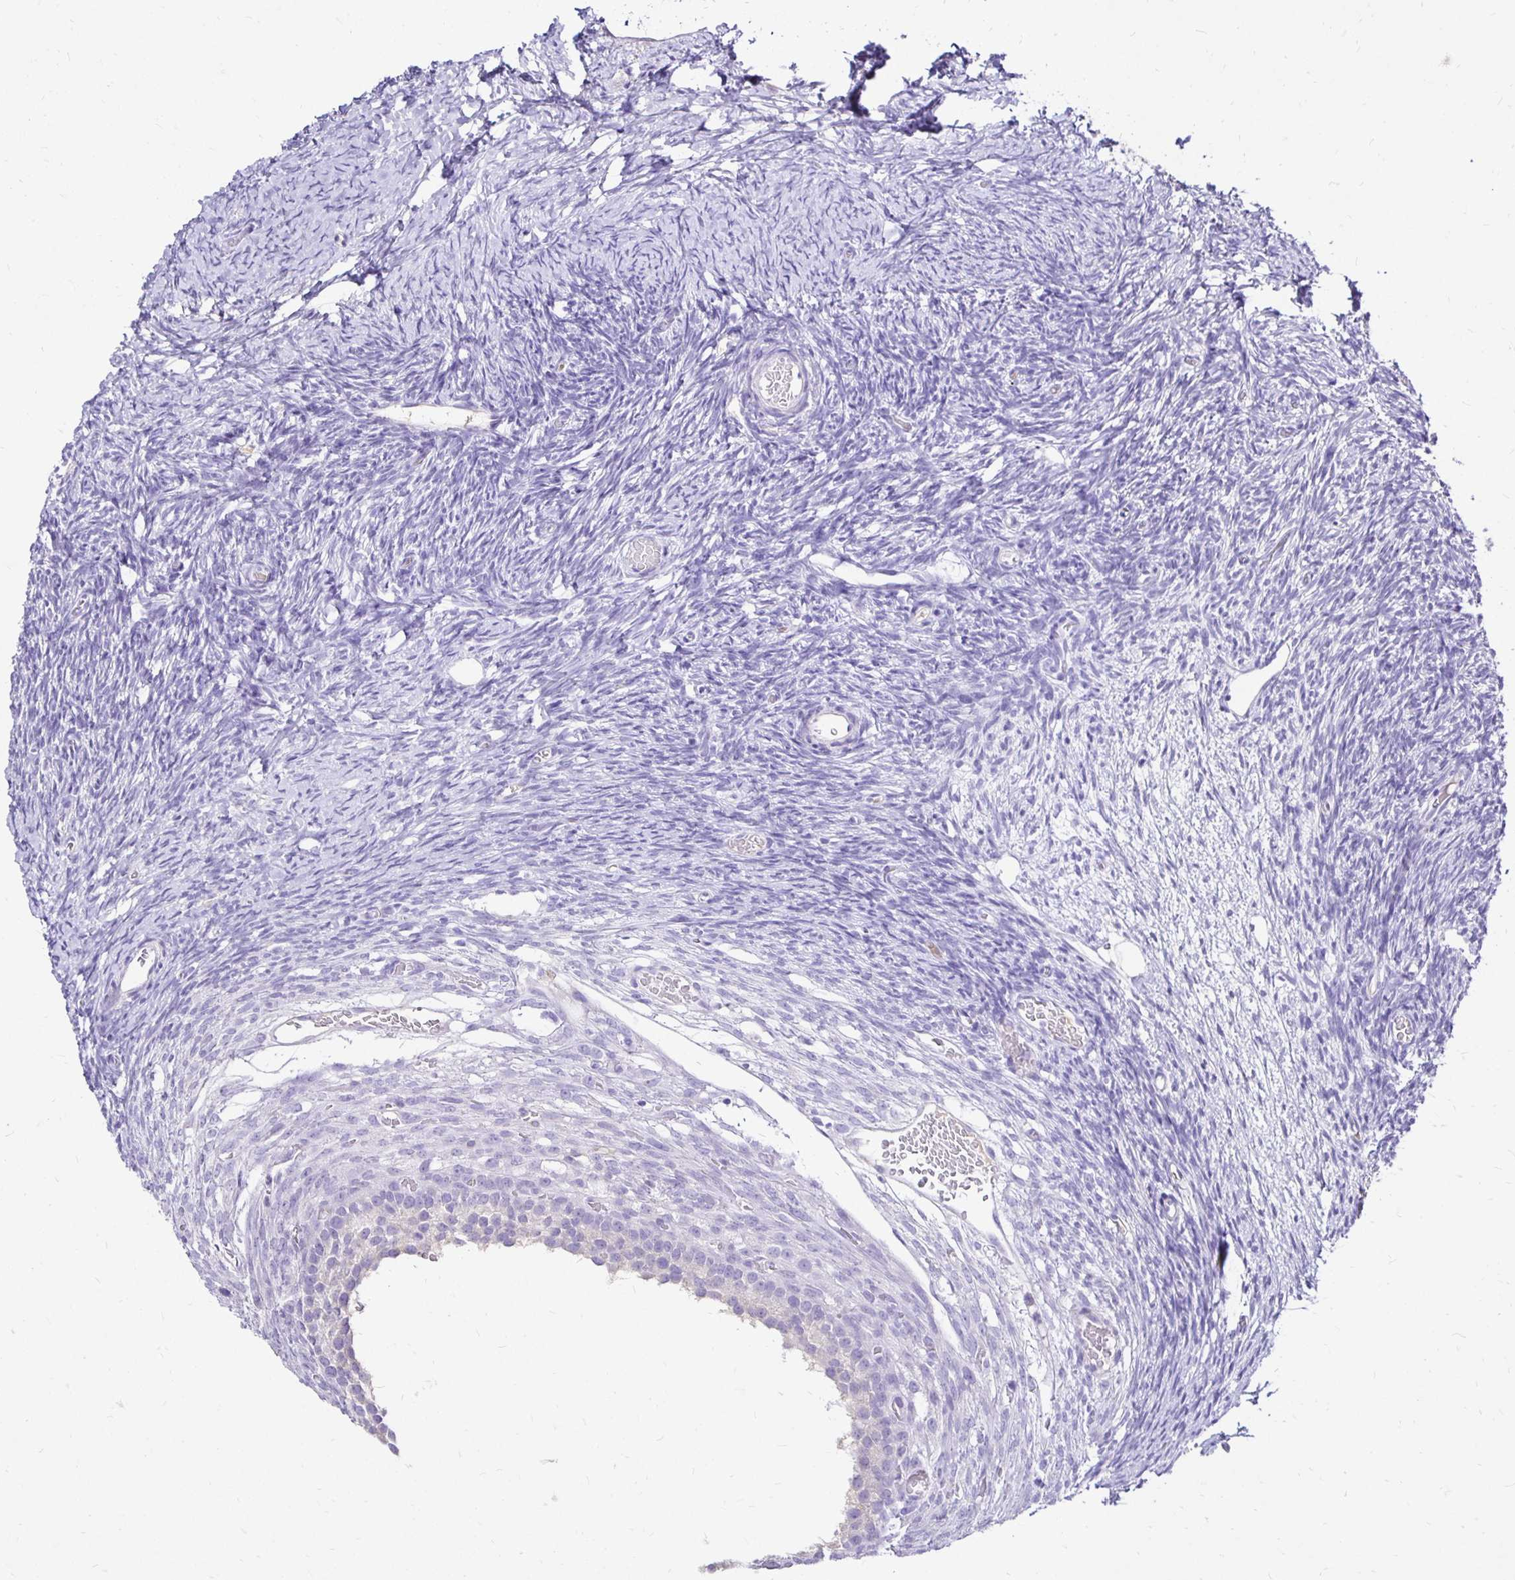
{"staining": {"intensity": "negative", "quantity": "none", "location": "none"}, "tissue": "ovary", "cell_type": "Ovarian stroma cells", "image_type": "normal", "snomed": [{"axis": "morphology", "description": "Normal tissue, NOS"}, {"axis": "topography", "description": "Ovary"}], "caption": "Ovarian stroma cells show no significant positivity in normal ovary. (DAB (3,3'-diaminobenzidine) immunohistochemistry with hematoxylin counter stain).", "gene": "TAF1D", "patient": {"sex": "female", "age": 39}}